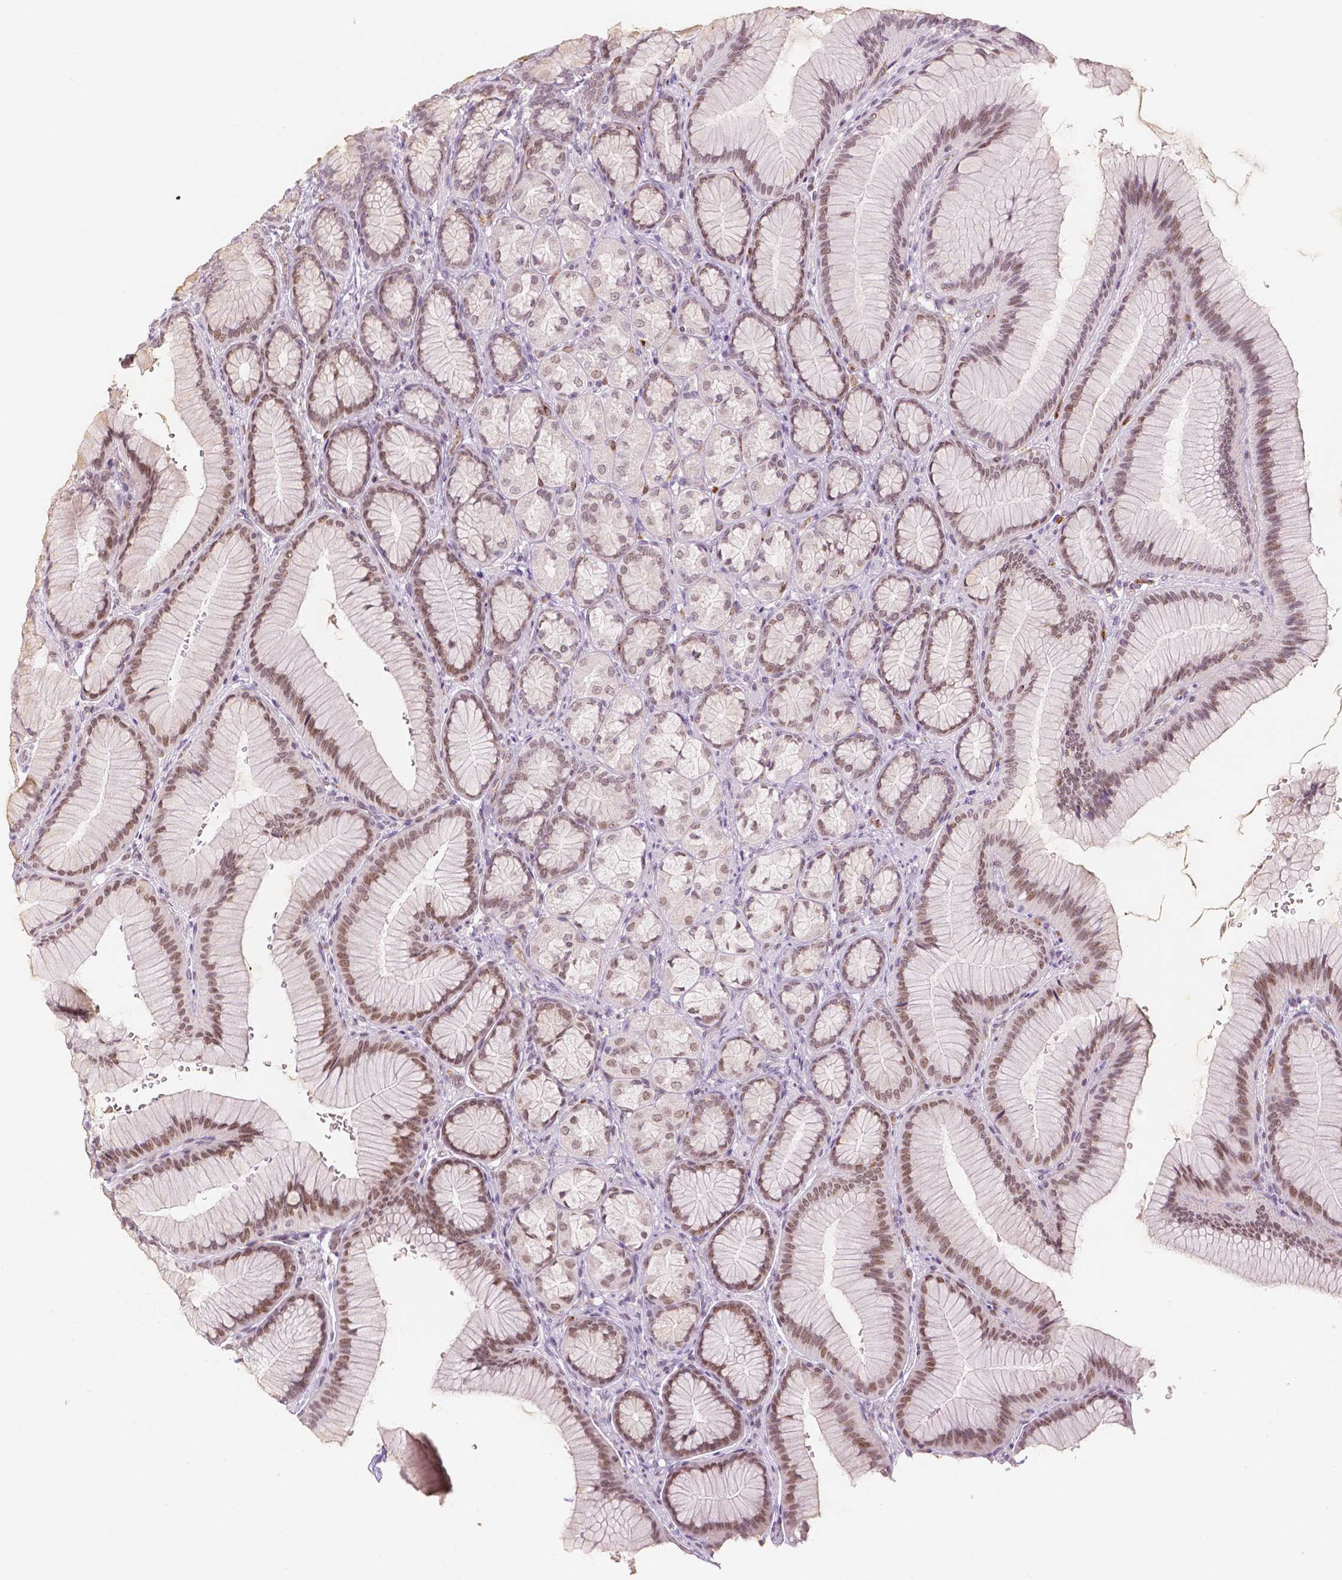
{"staining": {"intensity": "moderate", "quantity": "25%-75%", "location": "nuclear"}, "tissue": "stomach", "cell_type": "Glandular cells", "image_type": "normal", "snomed": [{"axis": "morphology", "description": "Normal tissue, NOS"}, {"axis": "morphology", "description": "Adenocarcinoma, NOS"}, {"axis": "morphology", "description": "Adenocarcinoma, High grade"}, {"axis": "topography", "description": "Stomach, upper"}, {"axis": "topography", "description": "Stomach"}], "caption": "The photomicrograph demonstrates immunohistochemical staining of normal stomach. There is moderate nuclear expression is present in about 25%-75% of glandular cells. (DAB (3,3'-diaminobenzidine) IHC with brightfield microscopy, high magnification).", "gene": "KDM5B", "patient": {"sex": "female", "age": 65}}